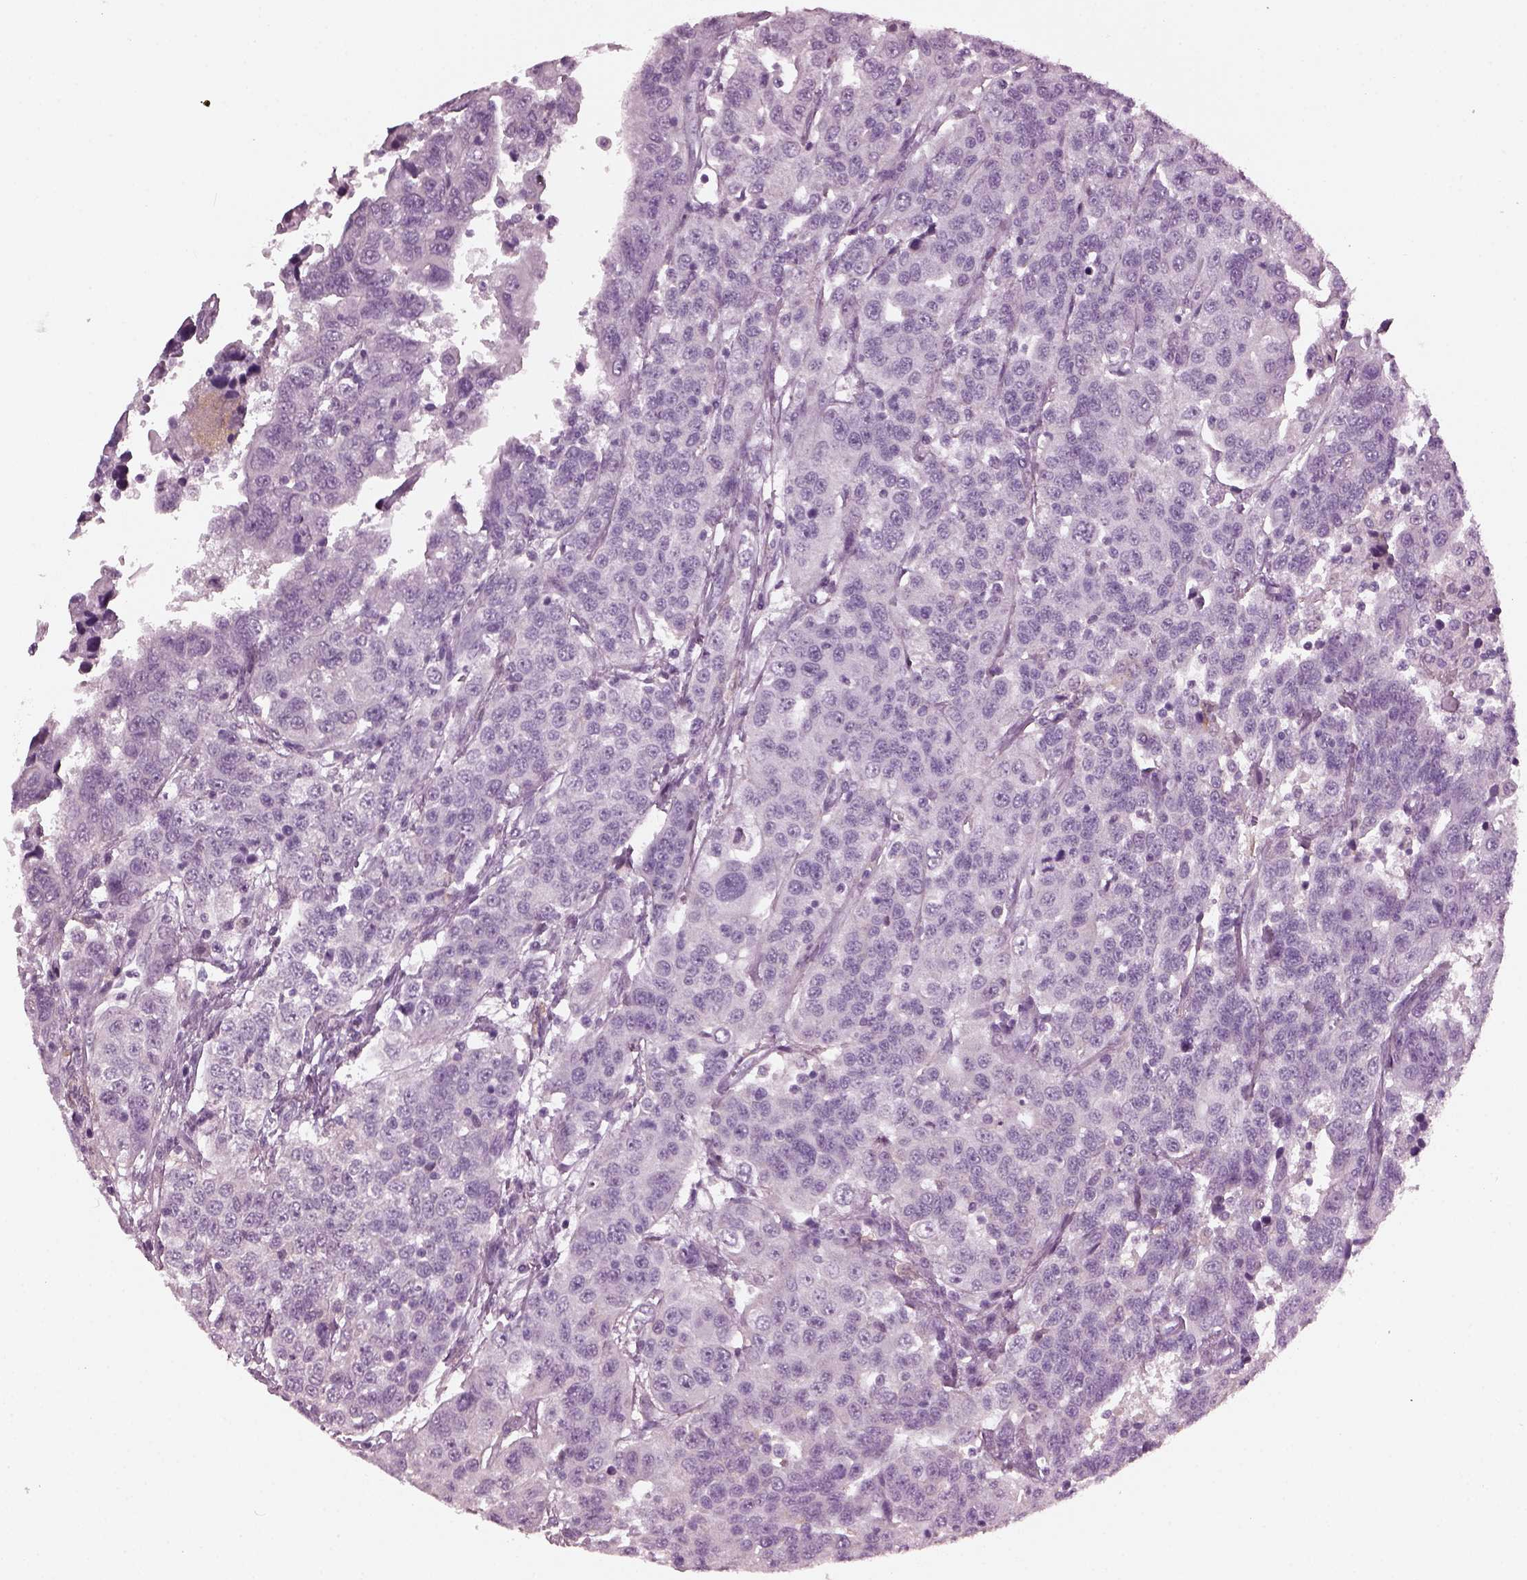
{"staining": {"intensity": "negative", "quantity": "none", "location": "none"}, "tissue": "urothelial cancer", "cell_type": "Tumor cells", "image_type": "cancer", "snomed": [{"axis": "morphology", "description": "Urothelial carcinoma, NOS"}, {"axis": "morphology", "description": "Urothelial carcinoma, High grade"}, {"axis": "topography", "description": "Urinary bladder"}], "caption": "Photomicrograph shows no significant protein positivity in tumor cells of transitional cell carcinoma.", "gene": "SHTN1", "patient": {"sex": "female", "age": 73}}